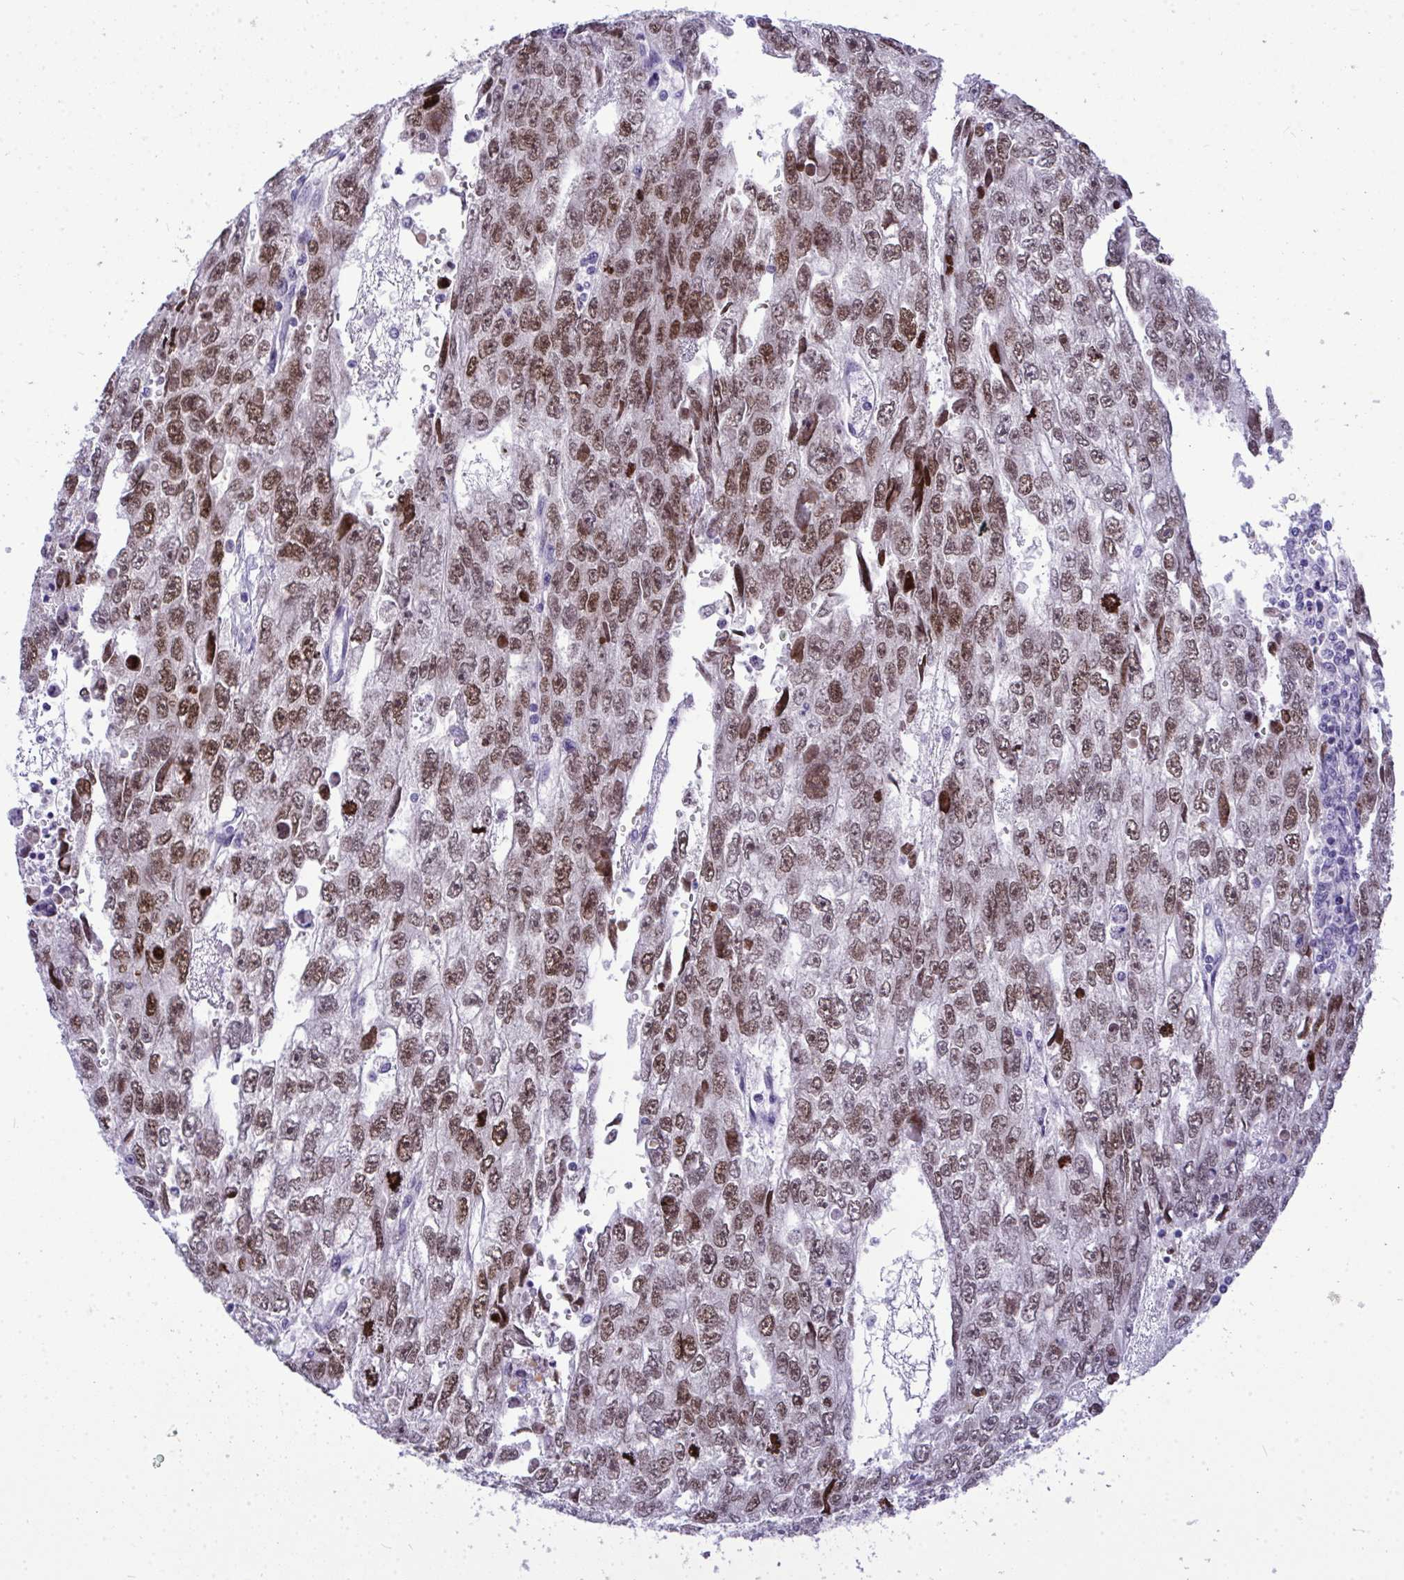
{"staining": {"intensity": "moderate", "quantity": ">75%", "location": "nuclear"}, "tissue": "testis cancer", "cell_type": "Tumor cells", "image_type": "cancer", "snomed": [{"axis": "morphology", "description": "Carcinoma, Embryonal, NOS"}, {"axis": "topography", "description": "Testis"}], "caption": "Protein analysis of testis embryonal carcinoma tissue exhibits moderate nuclear expression in about >75% of tumor cells. The staining was performed using DAB (3,3'-diaminobenzidine), with brown indicating positive protein expression. Nuclei are stained blue with hematoxylin.", "gene": "TEAD4", "patient": {"sex": "male", "age": 20}}